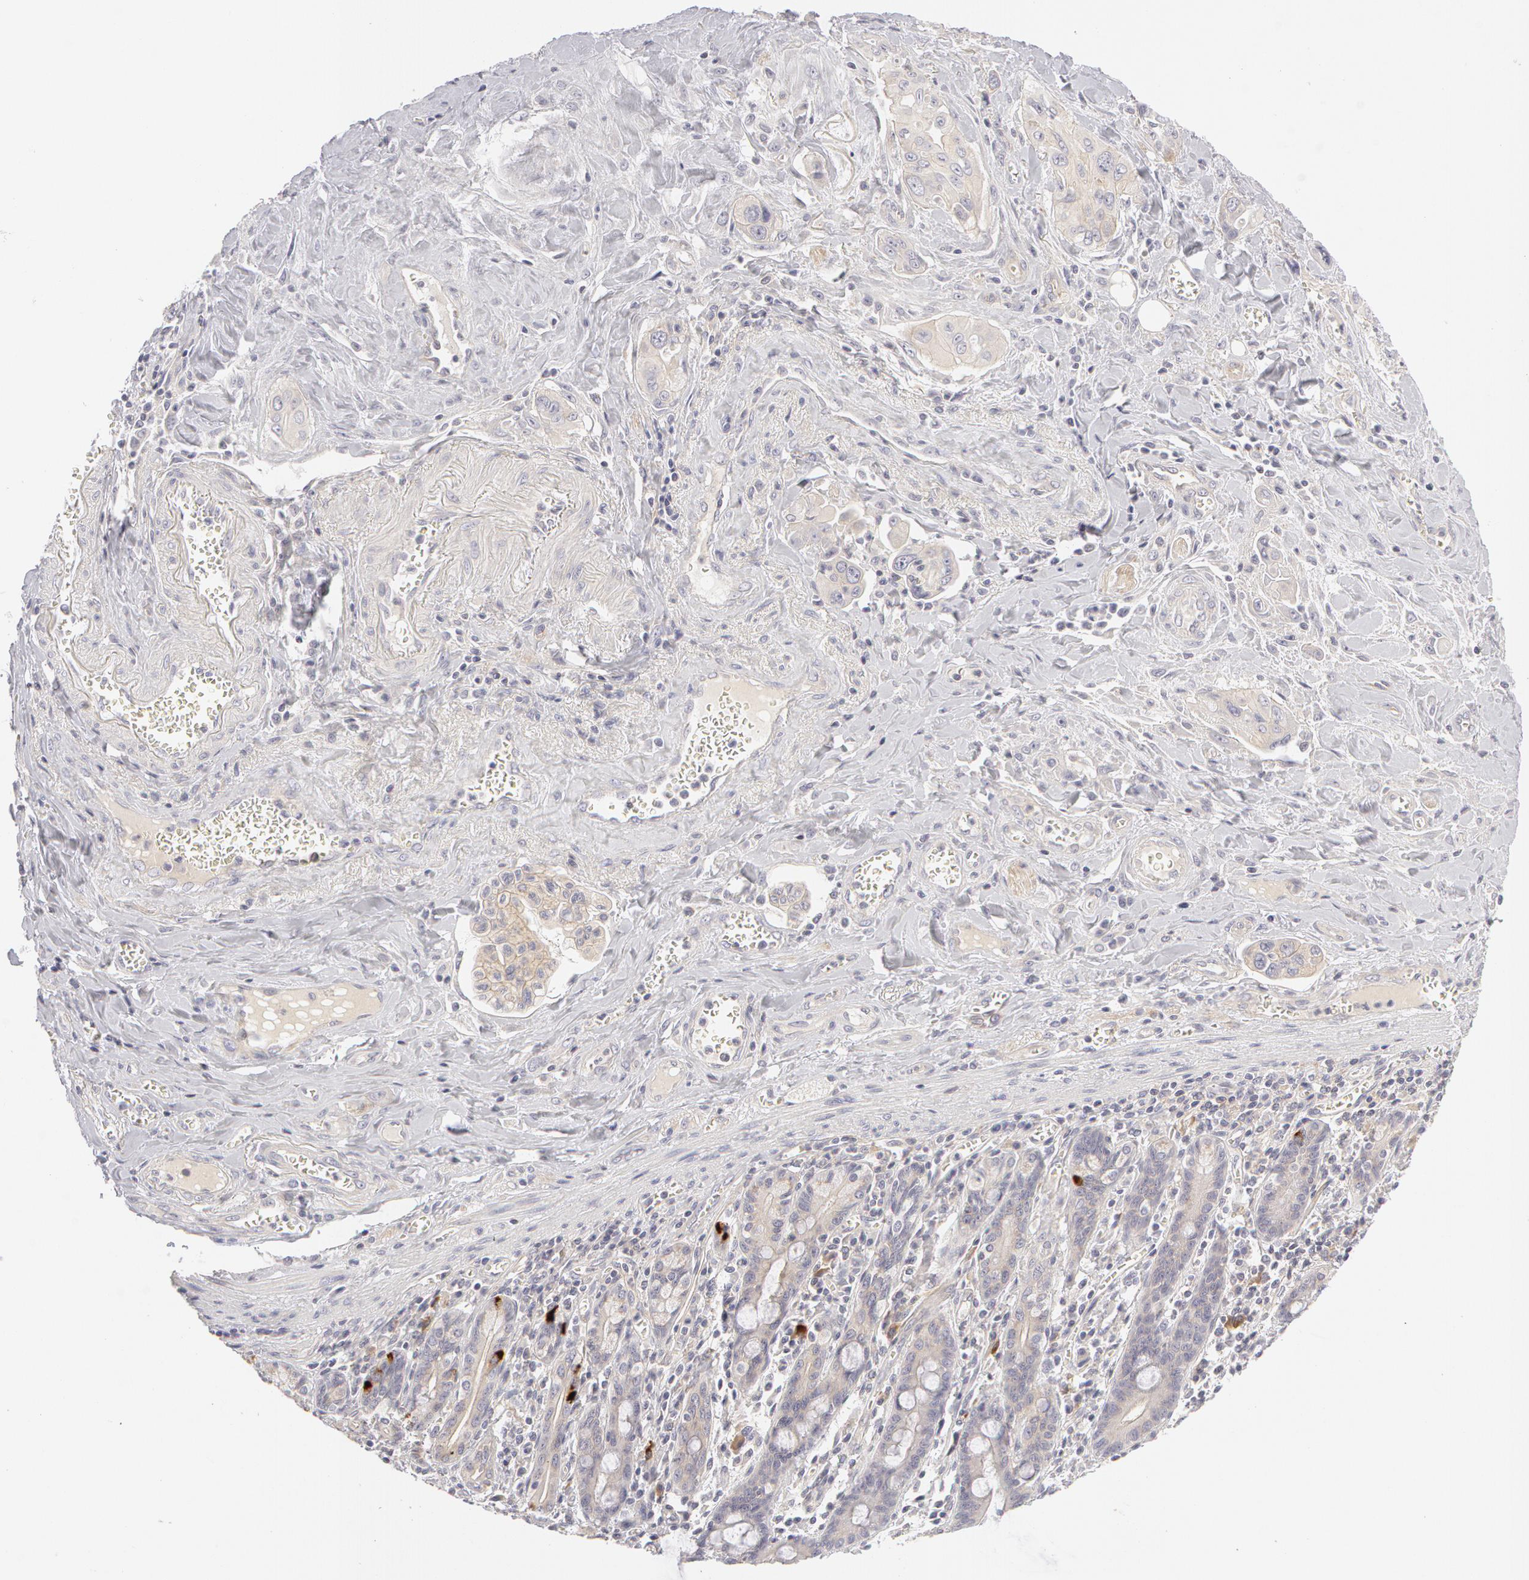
{"staining": {"intensity": "moderate", "quantity": "25%-75%", "location": "cytoplasmic/membranous"}, "tissue": "pancreatic cancer", "cell_type": "Tumor cells", "image_type": "cancer", "snomed": [{"axis": "morphology", "description": "Adenocarcinoma, NOS"}, {"axis": "topography", "description": "Pancreas"}], "caption": "There is medium levels of moderate cytoplasmic/membranous positivity in tumor cells of adenocarcinoma (pancreatic), as demonstrated by immunohistochemical staining (brown color).", "gene": "ABCB1", "patient": {"sex": "male", "age": 77}}